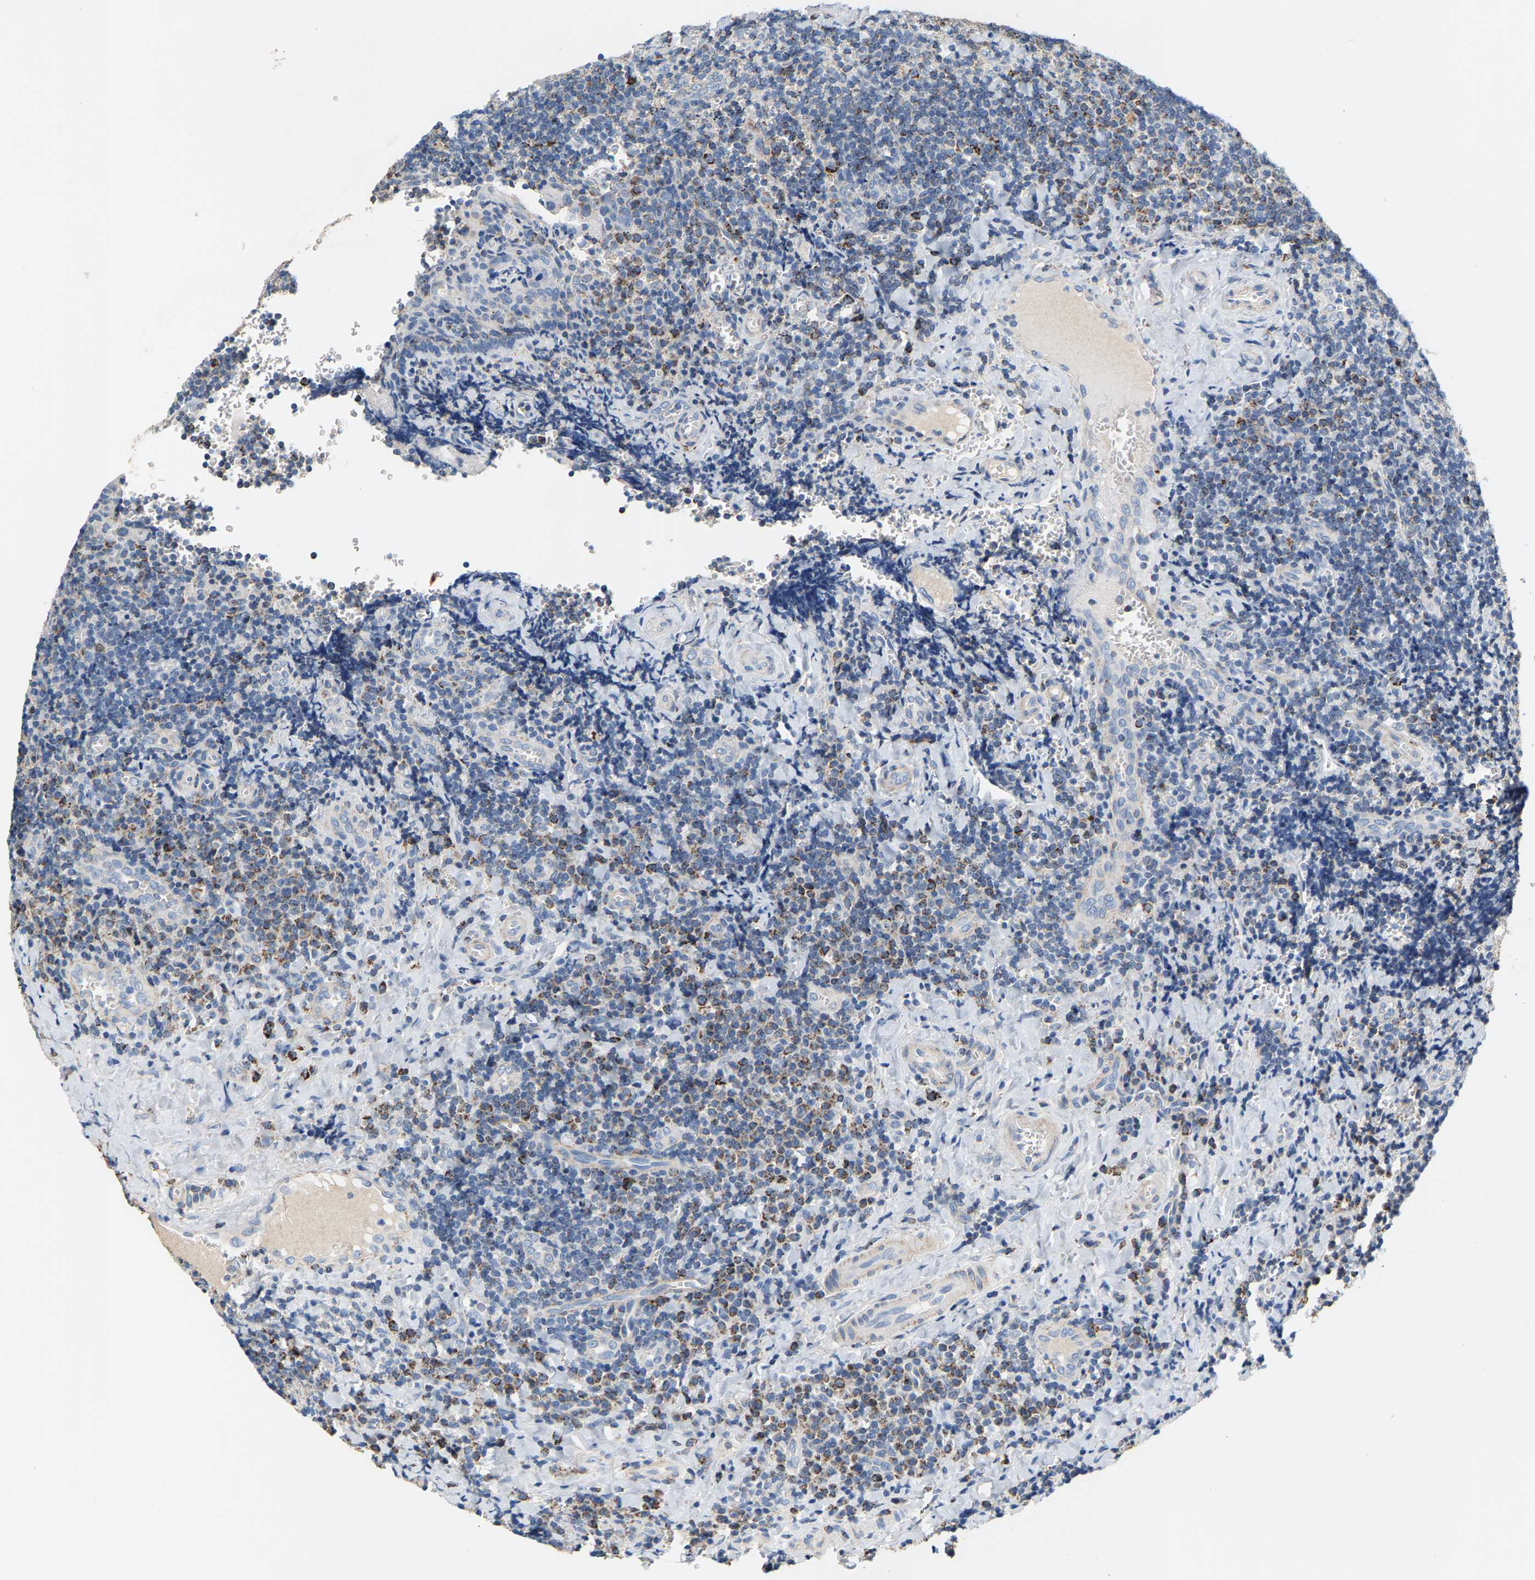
{"staining": {"intensity": "strong", "quantity": ">75%", "location": "cytoplasmic/membranous"}, "tissue": "tonsil", "cell_type": "Germinal center cells", "image_type": "normal", "snomed": [{"axis": "morphology", "description": "Normal tissue, NOS"}, {"axis": "morphology", "description": "Inflammation, NOS"}, {"axis": "topography", "description": "Tonsil"}], "caption": "Tonsil stained with immunohistochemistry reveals strong cytoplasmic/membranous positivity in about >75% of germinal center cells.", "gene": "SHMT2", "patient": {"sex": "female", "age": 31}}